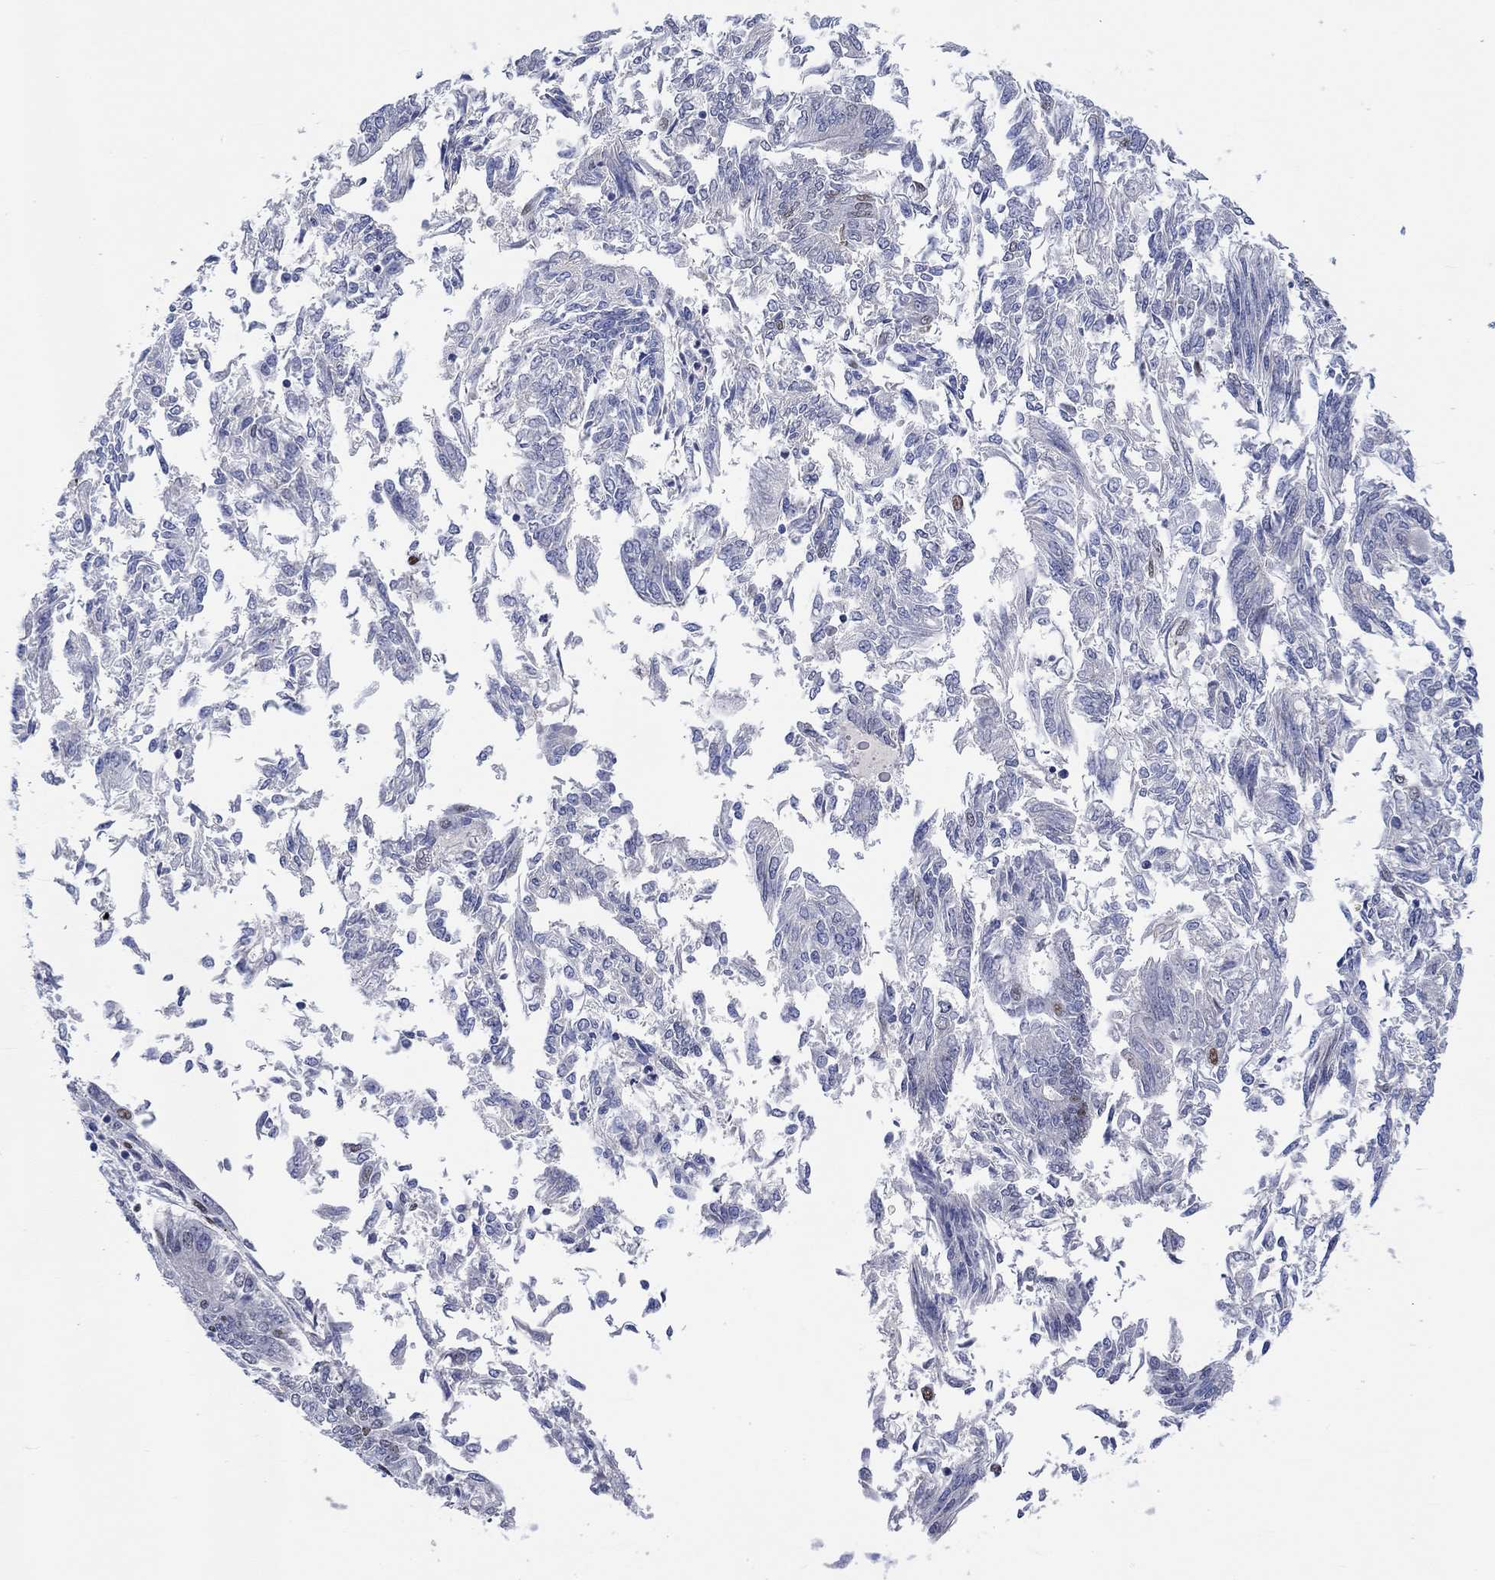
{"staining": {"intensity": "moderate", "quantity": "<25%", "location": "nuclear"}, "tissue": "endometrial cancer", "cell_type": "Tumor cells", "image_type": "cancer", "snomed": [{"axis": "morphology", "description": "Adenocarcinoma, NOS"}, {"axis": "topography", "description": "Endometrium"}], "caption": "About <25% of tumor cells in human endometrial cancer display moderate nuclear protein positivity as visualized by brown immunohistochemical staining.", "gene": "DLK1", "patient": {"sex": "female", "age": 58}}